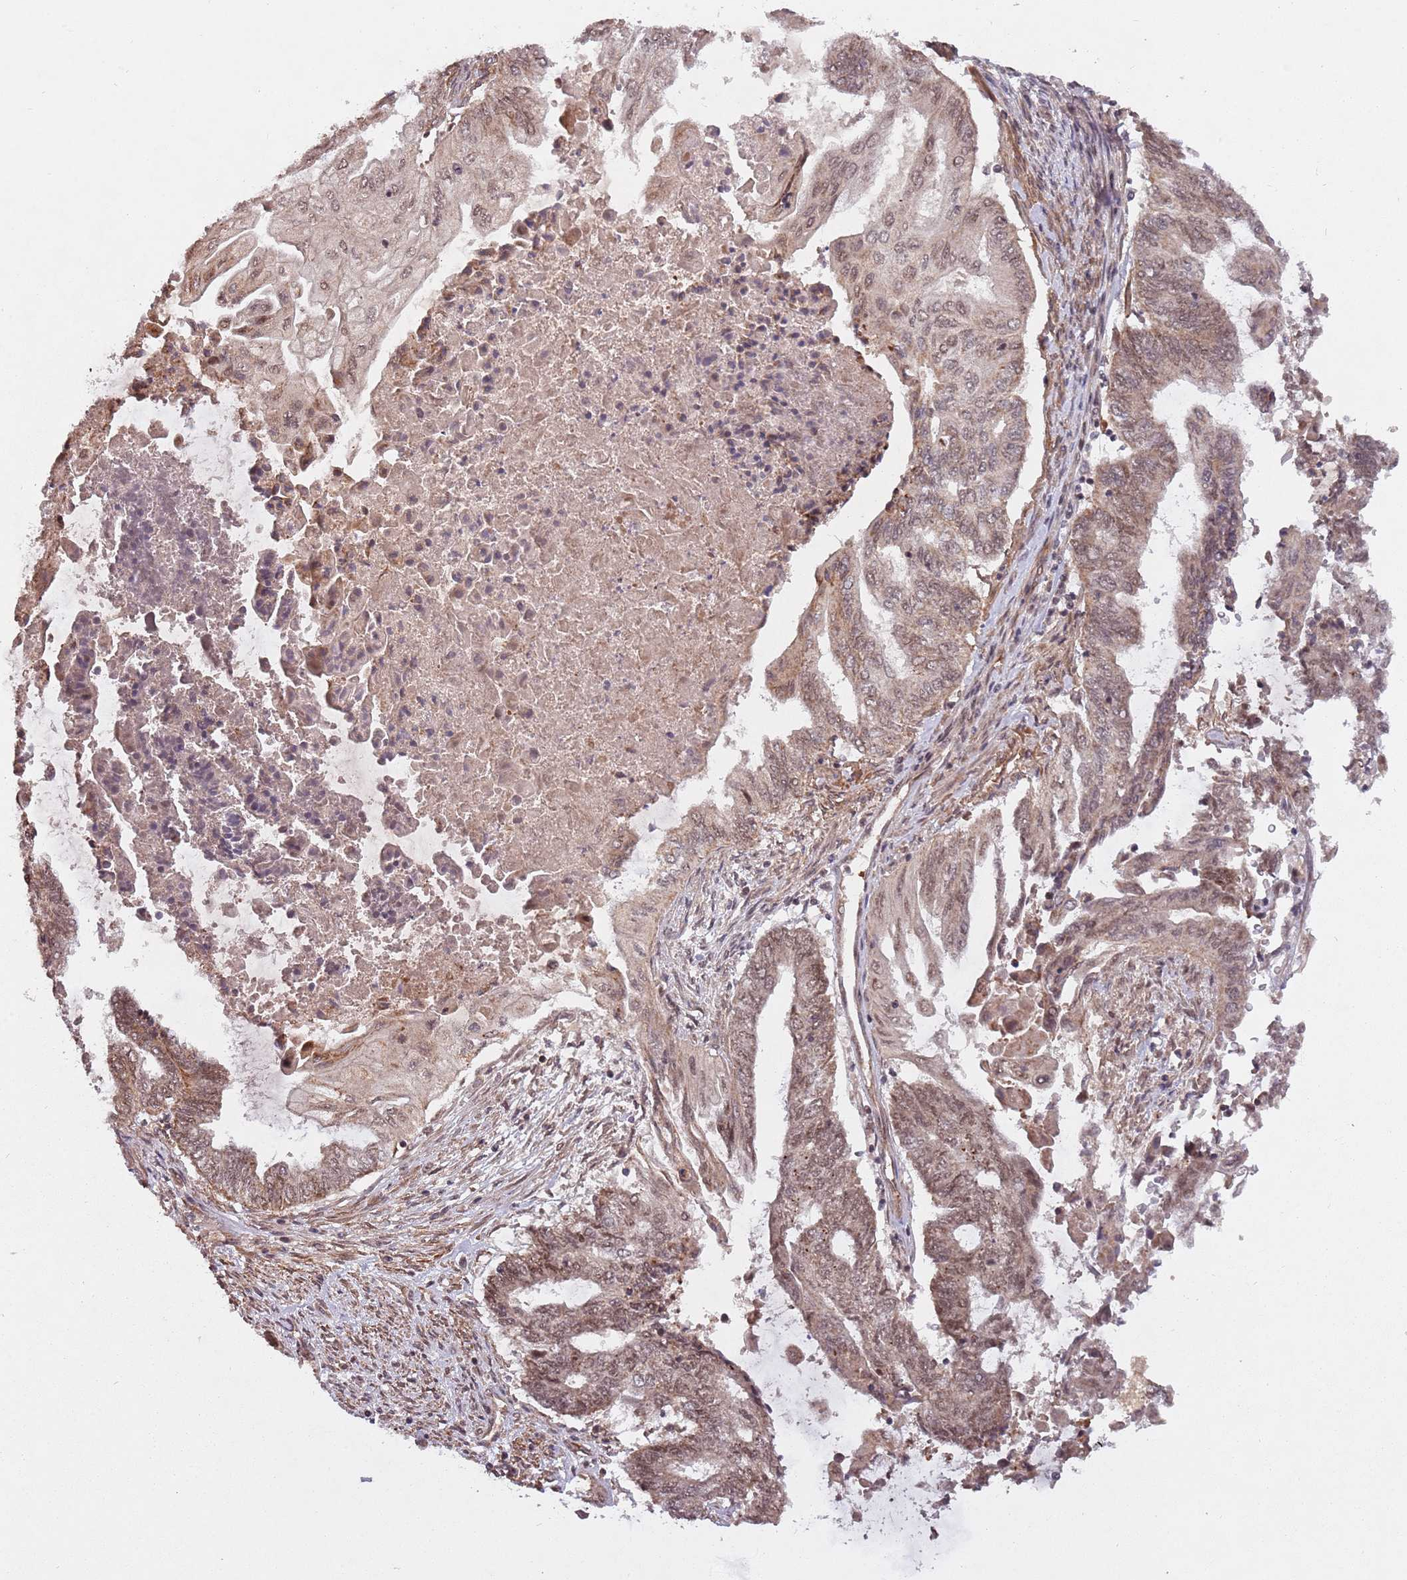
{"staining": {"intensity": "weak", "quantity": ">75%", "location": "cytoplasmic/membranous,nuclear"}, "tissue": "endometrial cancer", "cell_type": "Tumor cells", "image_type": "cancer", "snomed": [{"axis": "morphology", "description": "Adenocarcinoma, NOS"}, {"axis": "topography", "description": "Uterus"}, {"axis": "topography", "description": "Endometrium"}], "caption": "An immunohistochemistry image of tumor tissue is shown. Protein staining in brown shows weak cytoplasmic/membranous and nuclear positivity in endometrial cancer within tumor cells.", "gene": "SUDS3", "patient": {"sex": "female", "age": 70}}